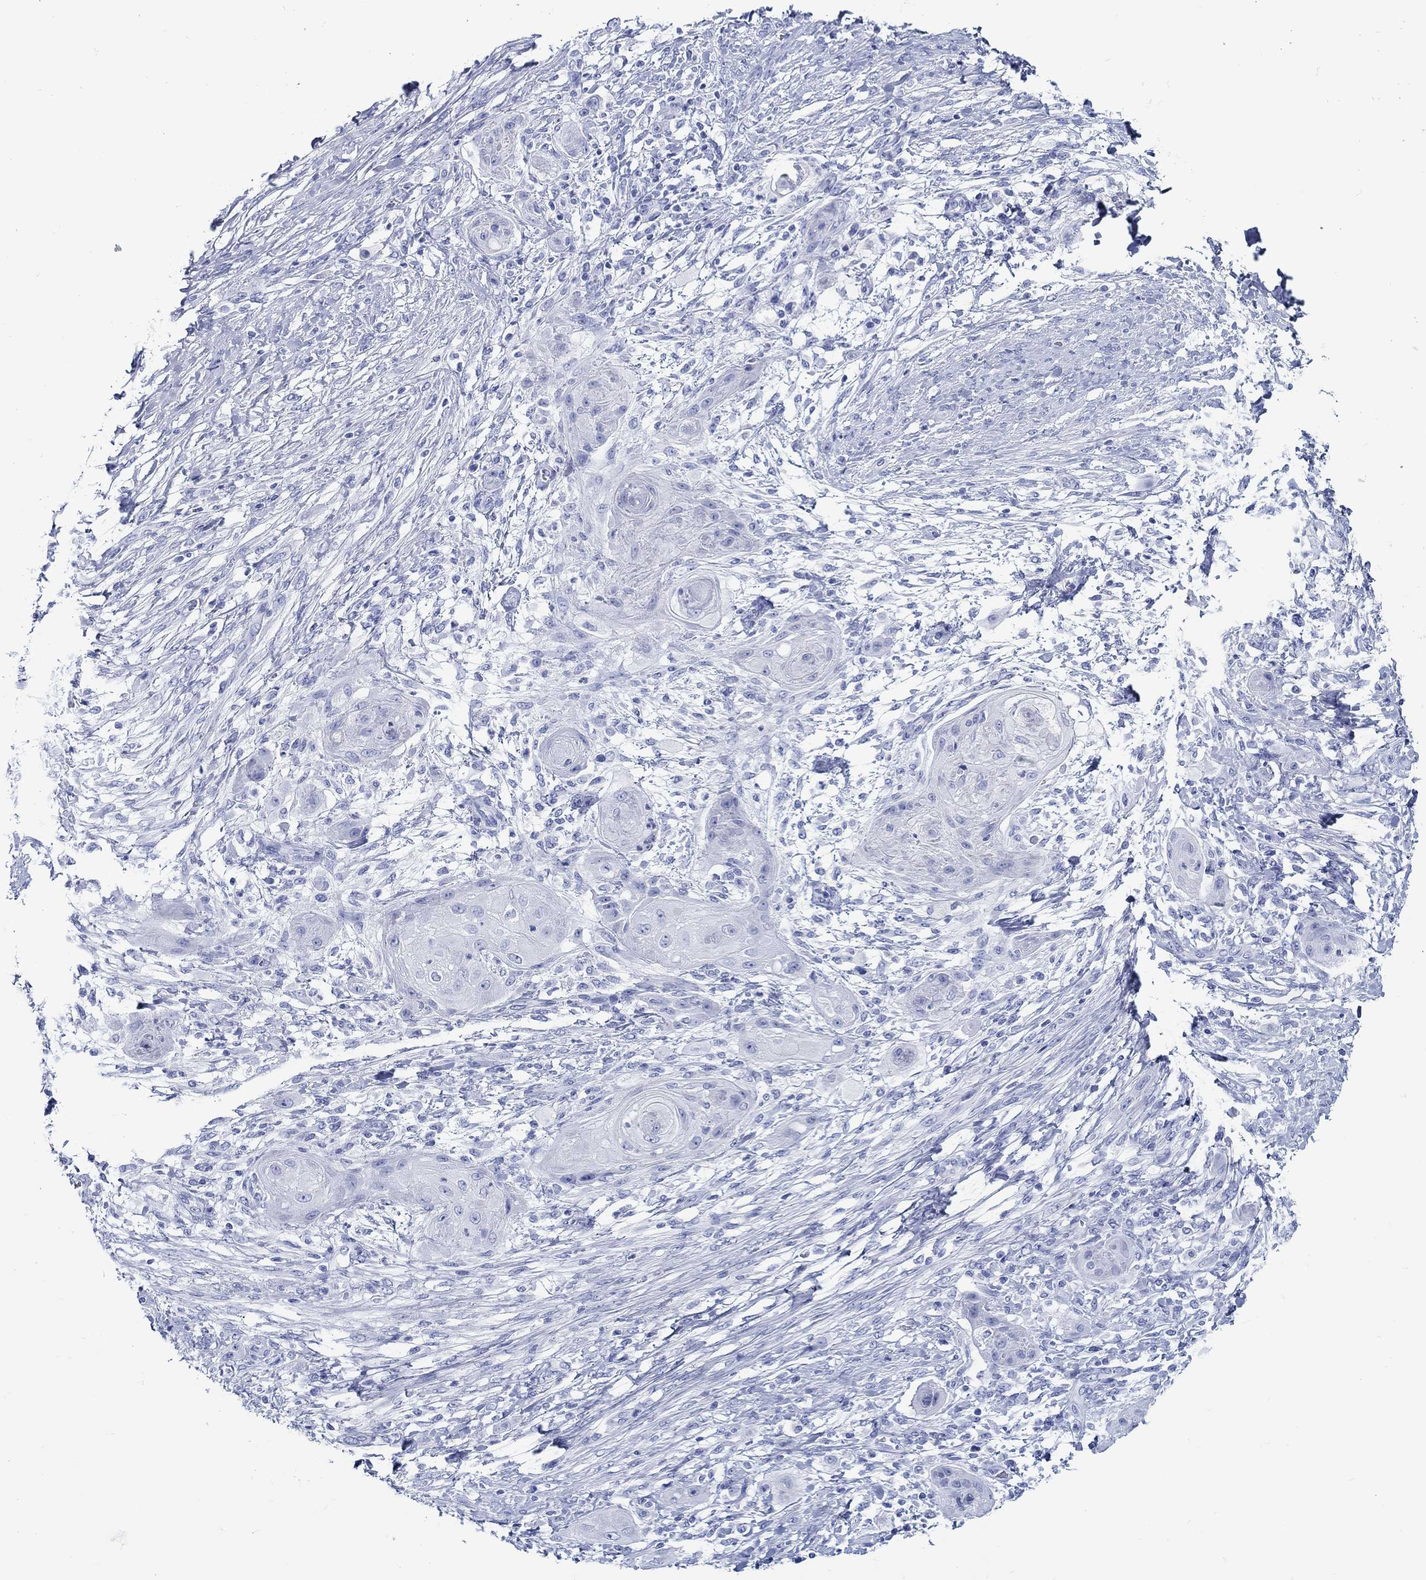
{"staining": {"intensity": "negative", "quantity": "none", "location": "none"}, "tissue": "skin cancer", "cell_type": "Tumor cells", "image_type": "cancer", "snomed": [{"axis": "morphology", "description": "Squamous cell carcinoma, NOS"}, {"axis": "topography", "description": "Skin"}], "caption": "An image of skin squamous cell carcinoma stained for a protein demonstrates no brown staining in tumor cells.", "gene": "RD3L", "patient": {"sex": "male", "age": 62}}